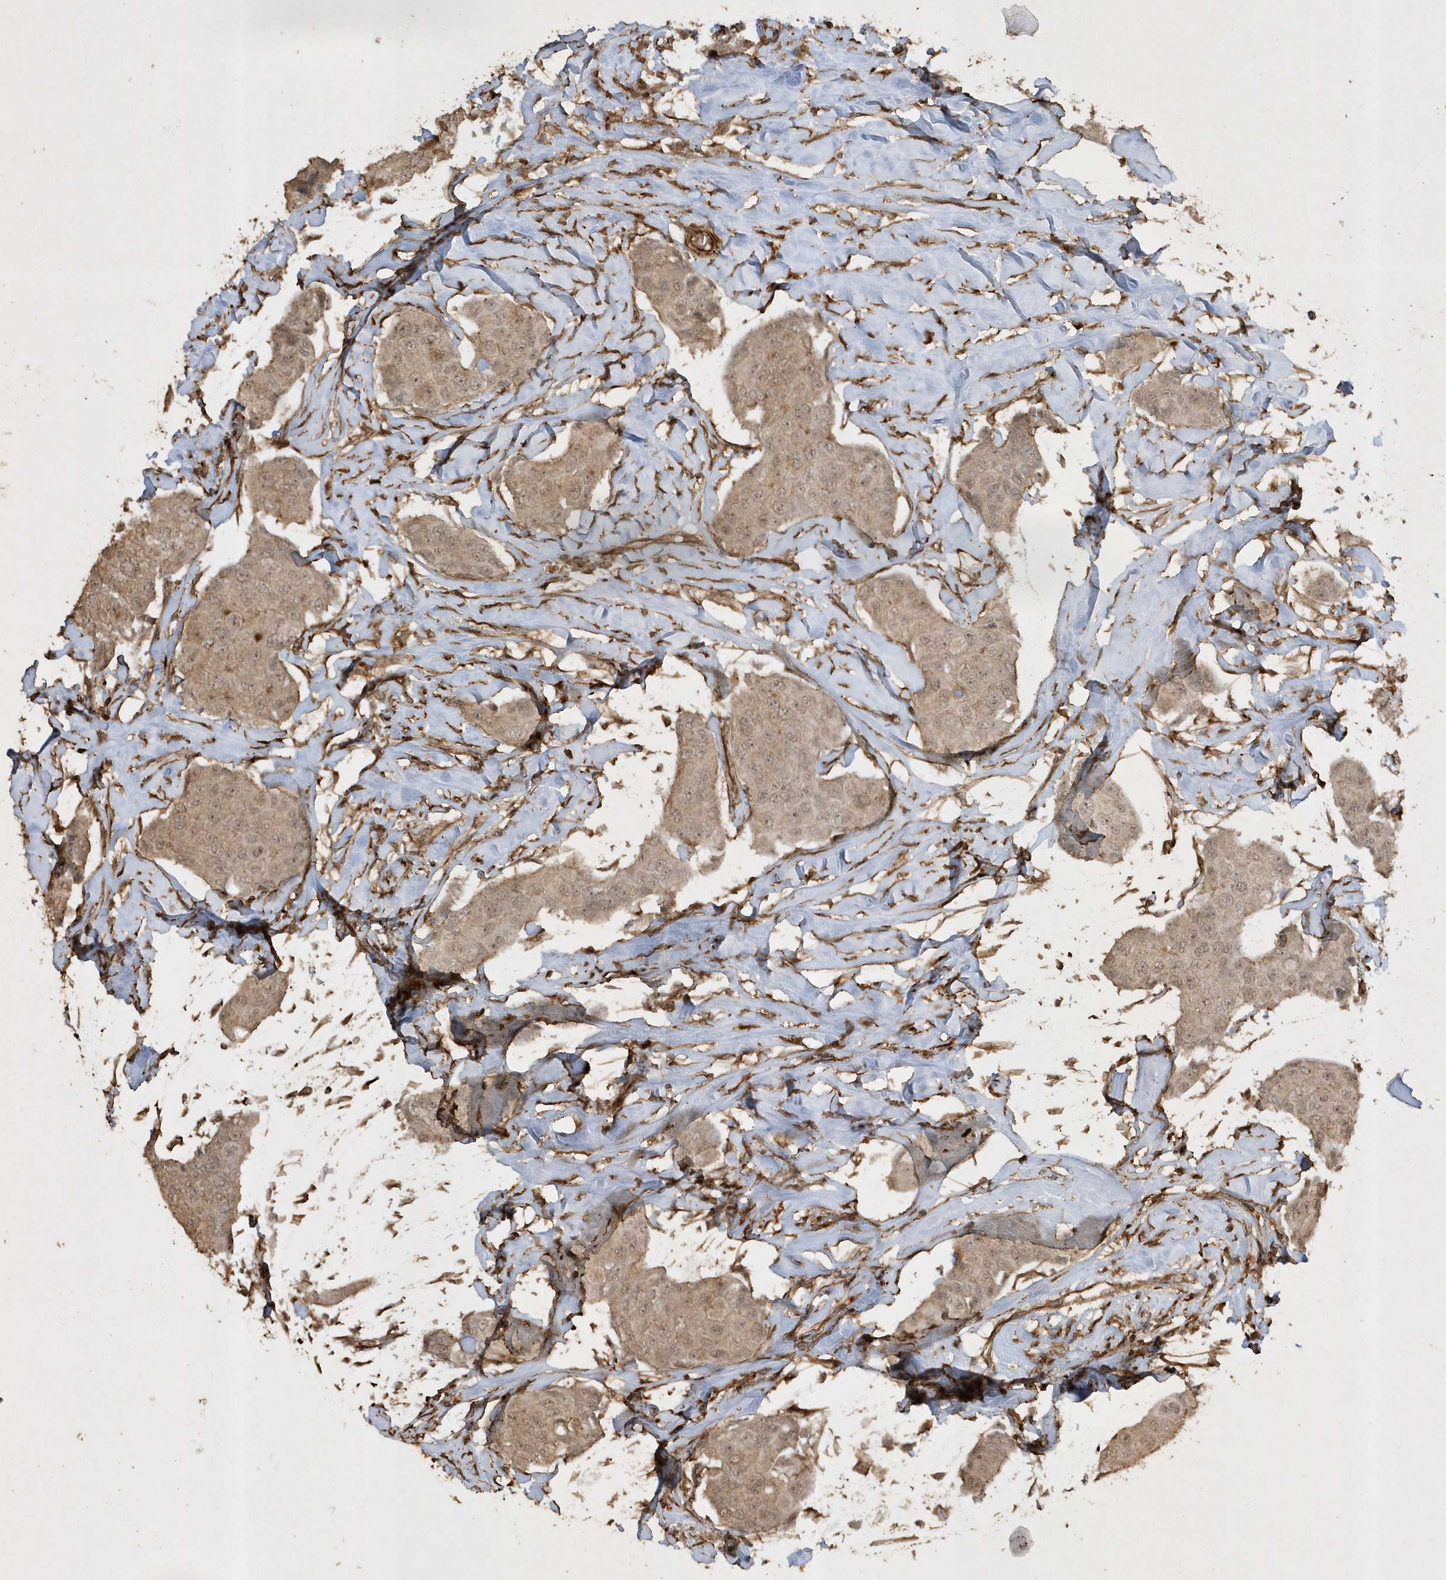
{"staining": {"intensity": "weak", "quantity": ">75%", "location": "cytoplasmic/membranous,nuclear"}, "tissue": "breast cancer", "cell_type": "Tumor cells", "image_type": "cancer", "snomed": [{"axis": "morphology", "description": "Duct carcinoma"}, {"axis": "topography", "description": "Breast"}], "caption": "Protein staining exhibits weak cytoplasmic/membranous and nuclear positivity in about >75% of tumor cells in breast intraductal carcinoma.", "gene": "AVPI1", "patient": {"sex": "female", "age": 80}}